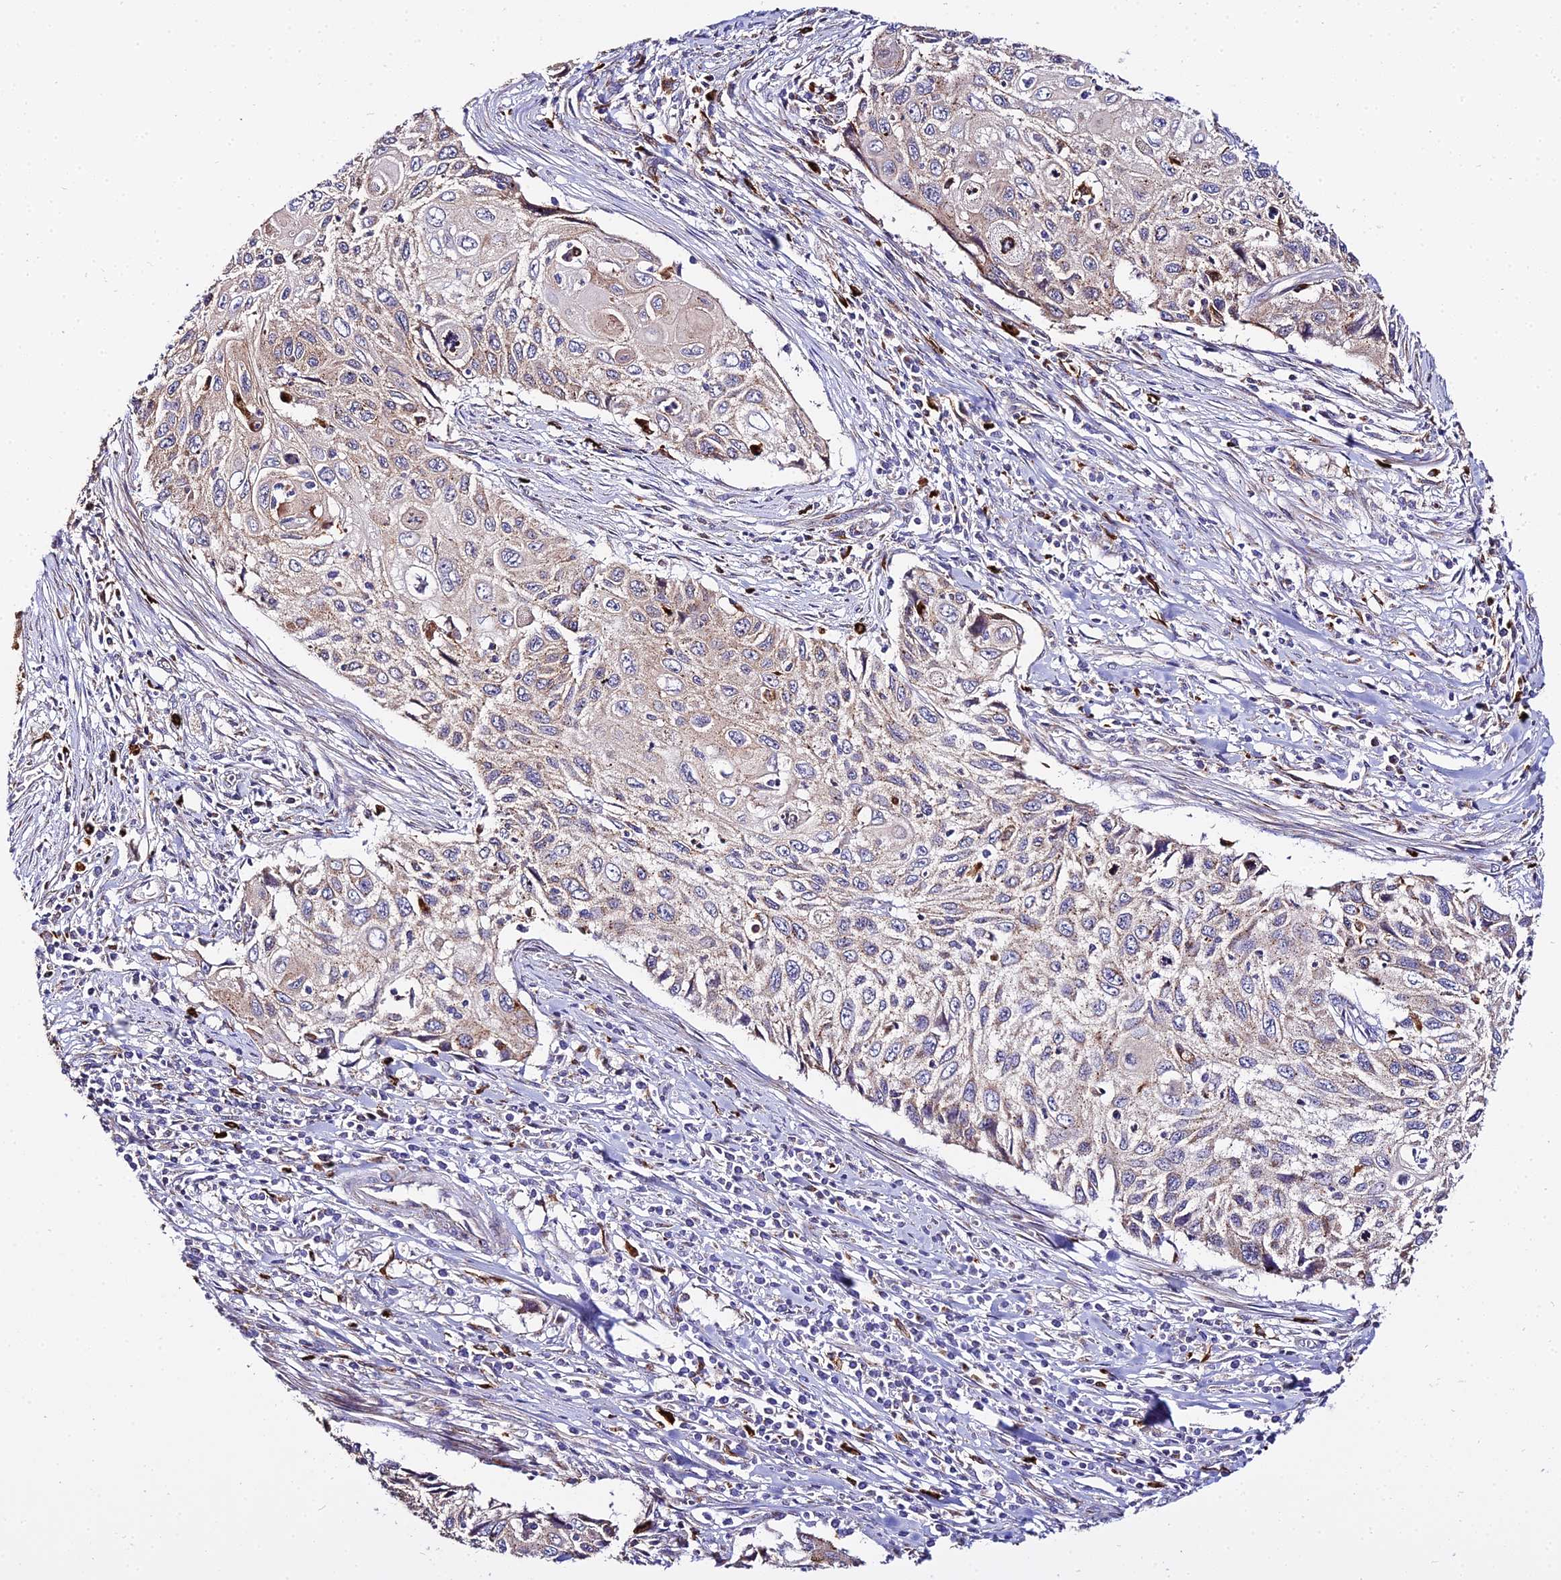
{"staining": {"intensity": "weak", "quantity": "25%-75%", "location": "cytoplasmic/membranous"}, "tissue": "cervical cancer", "cell_type": "Tumor cells", "image_type": "cancer", "snomed": [{"axis": "morphology", "description": "Squamous cell carcinoma, NOS"}, {"axis": "topography", "description": "Cervix"}], "caption": "Protein expression analysis of squamous cell carcinoma (cervical) displays weak cytoplasmic/membranous expression in about 25%-75% of tumor cells. (brown staining indicates protein expression, while blue staining denotes nuclei).", "gene": "PEX19", "patient": {"sex": "female", "age": 70}}